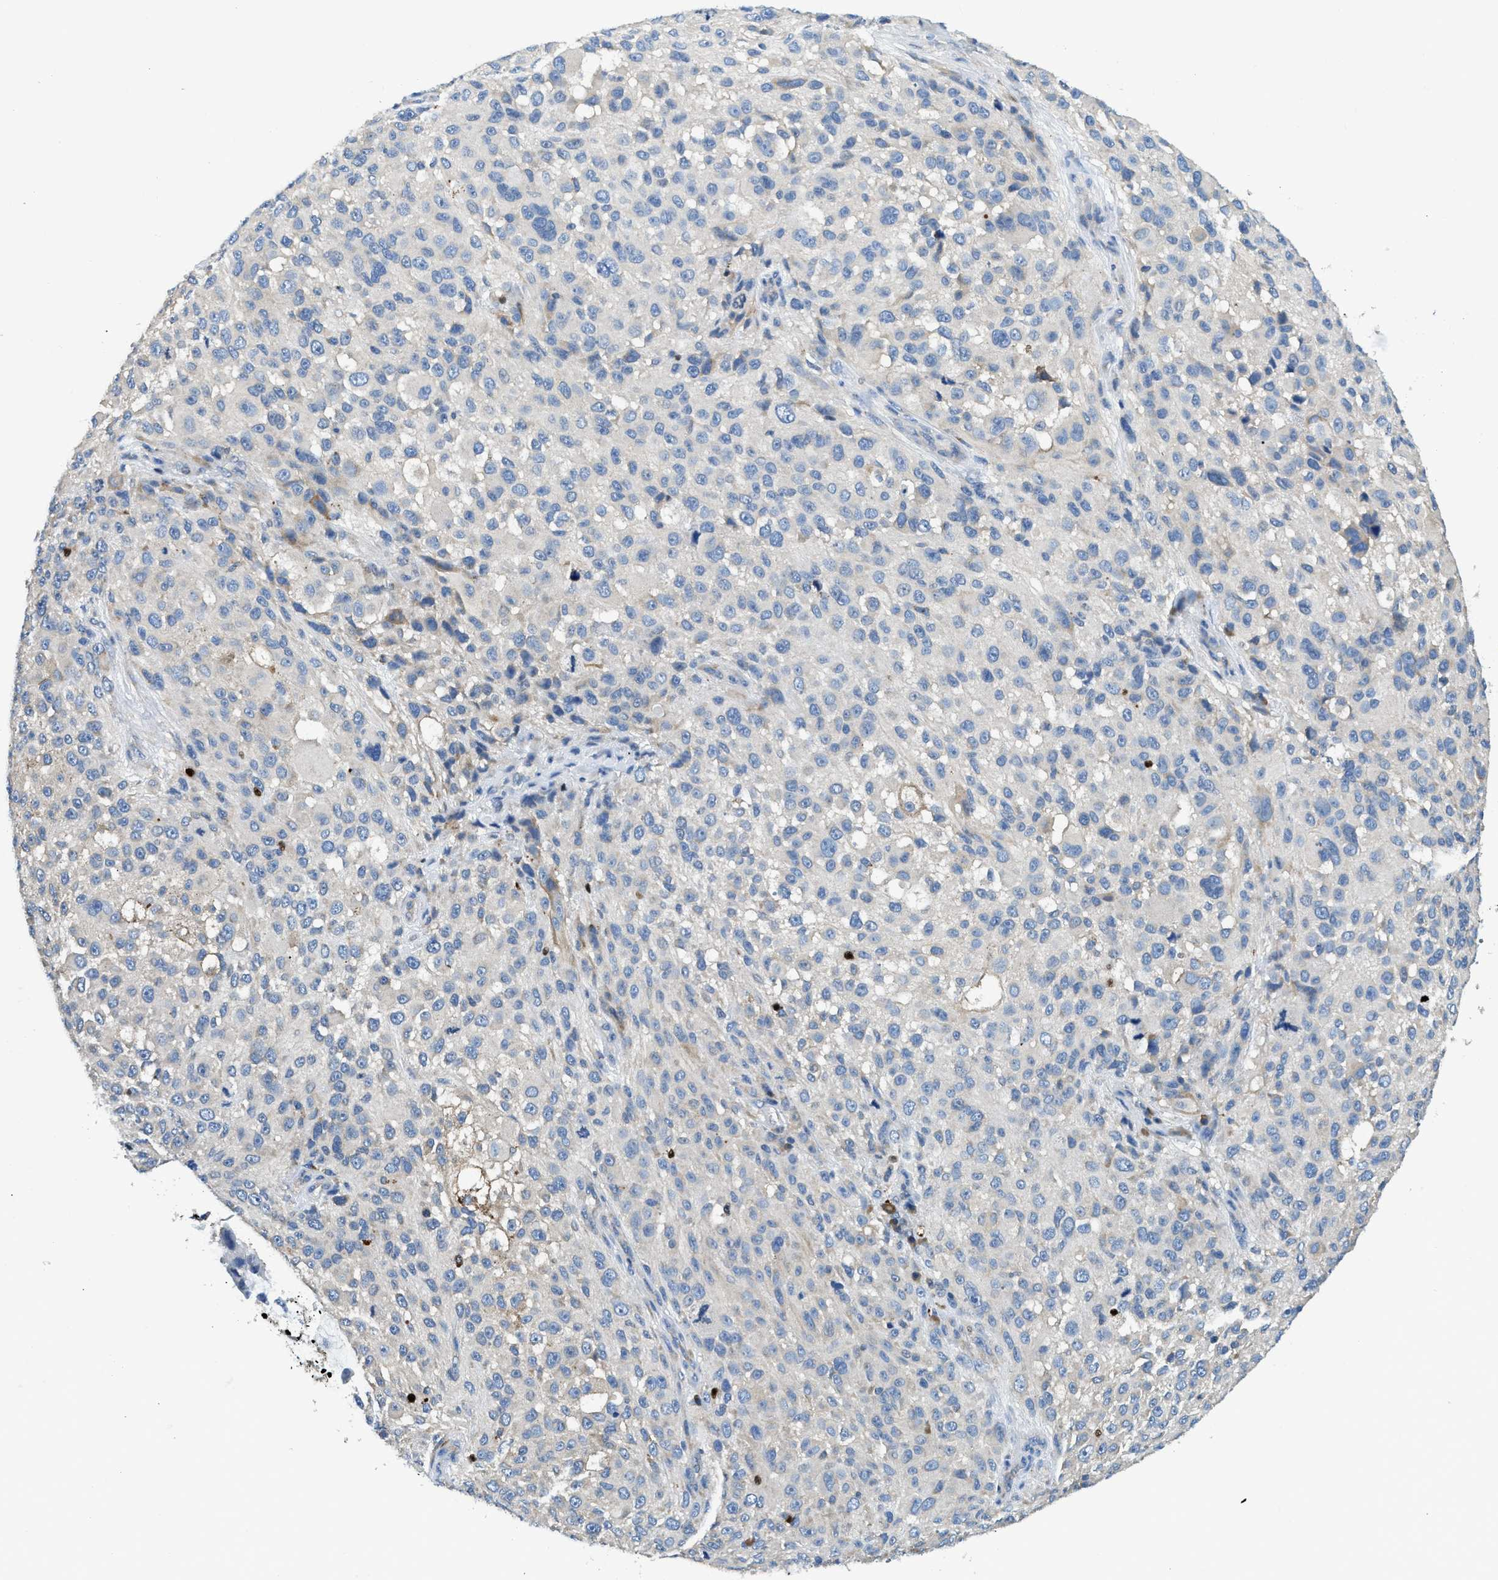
{"staining": {"intensity": "negative", "quantity": "none", "location": "none"}, "tissue": "melanoma", "cell_type": "Tumor cells", "image_type": "cancer", "snomed": [{"axis": "morphology", "description": "Necrosis, NOS"}, {"axis": "morphology", "description": "Malignant melanoma, NOS"}, {"axis": "topography", "description": "Skin"}], "caption": "Immunohistochemistry of melanoma reveals no staining in tumor cells.", "gene": "TOX", "patient": {"sex": "female", "age": 87}}